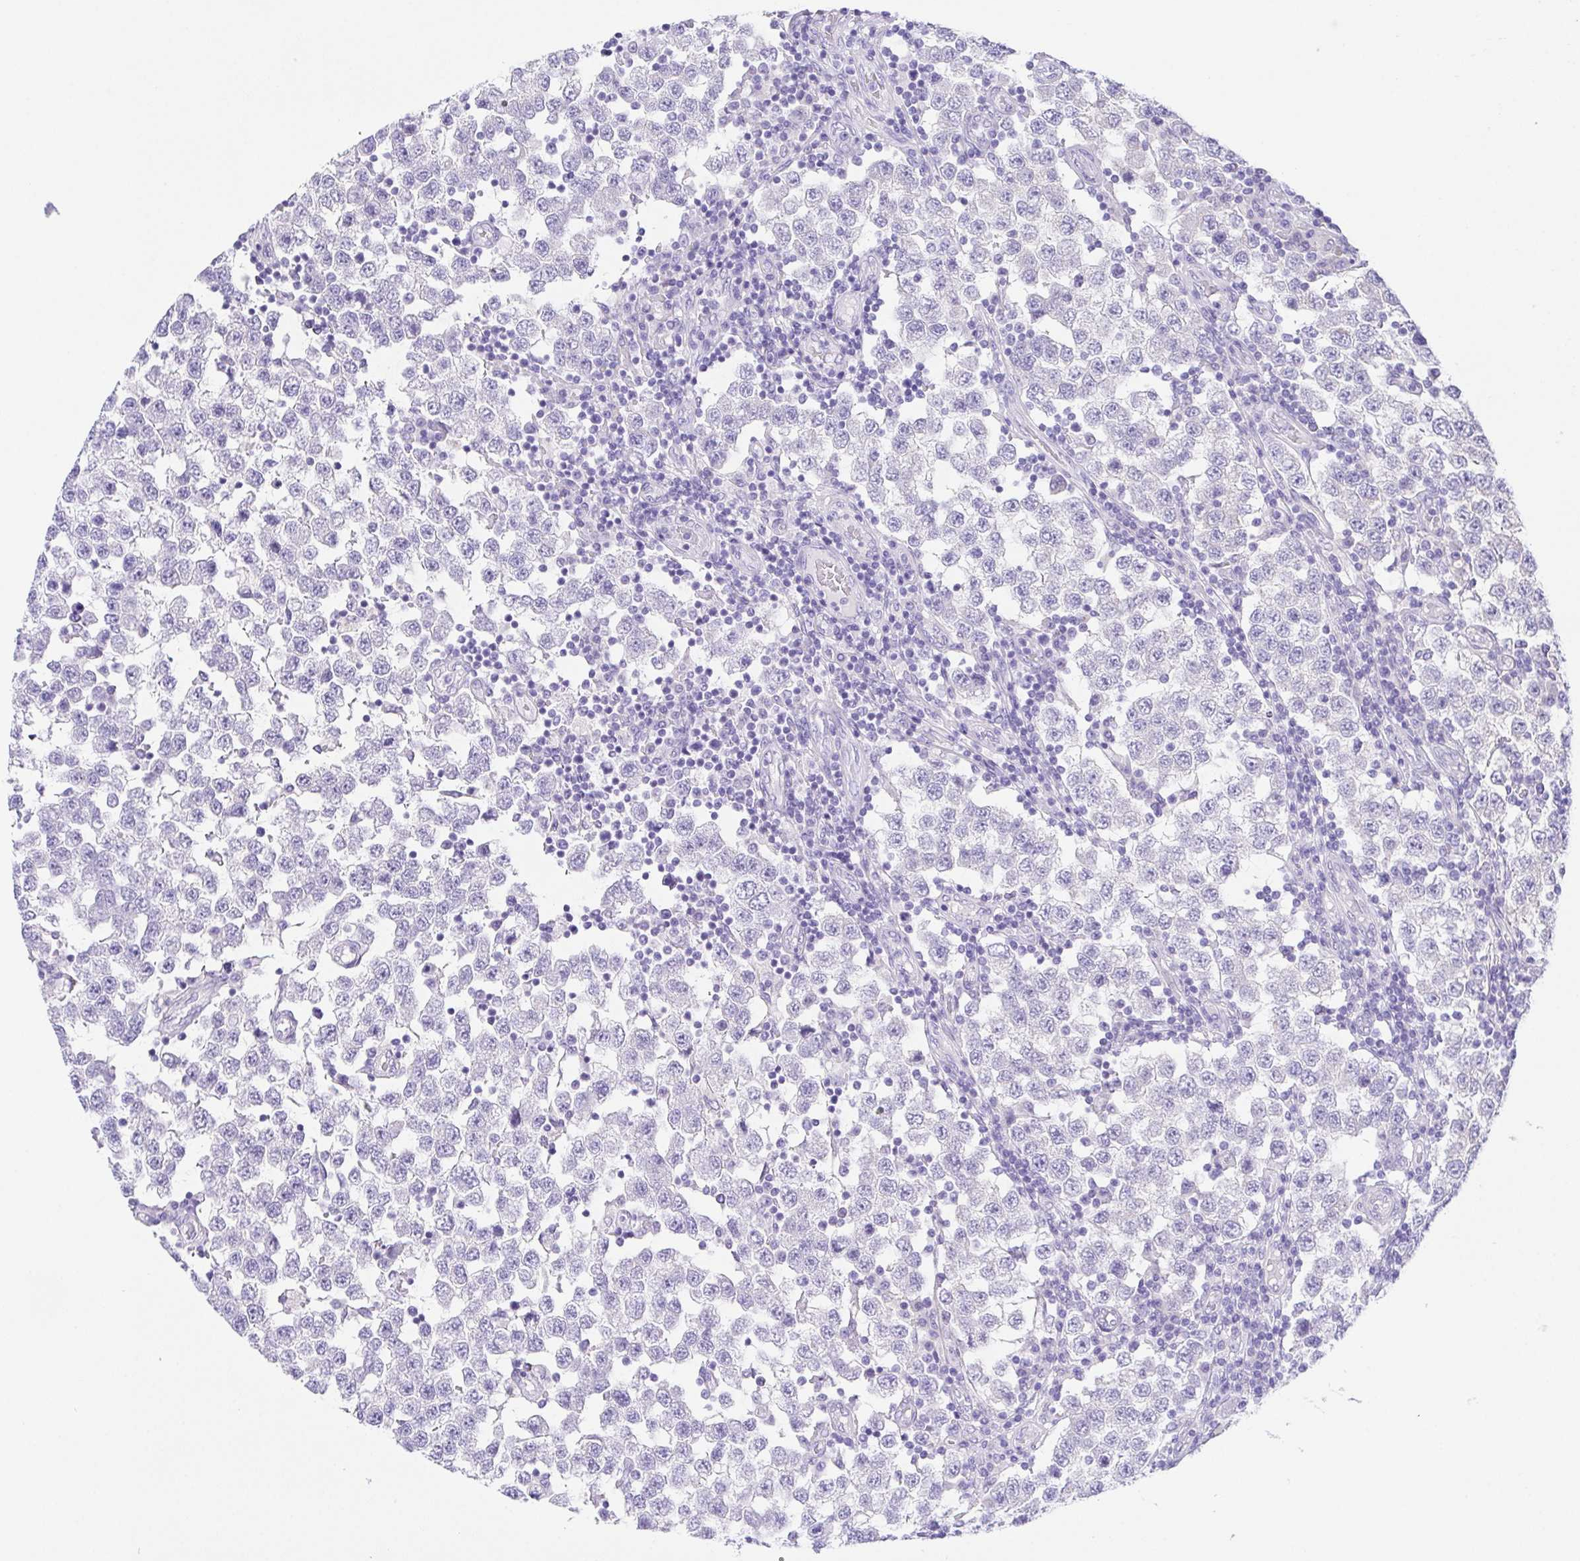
{"staining": {"intensity": "negative", "quantity": "none", "location": "none"}, "tissue": "testis cancer", "cell_type": "Tumor cells", "image_type": "cancer", "snomed": [{"axis": "morphology", "description": "Seminoma, NOS"}, {"axis": "topography", "description": "Testis"}], "caption": "Histopathology image shows no protein expression in tumor cells of testis cancer tissue.", "gene": "KRTDAP", "patient": {"sex": "male", "age": 34}}